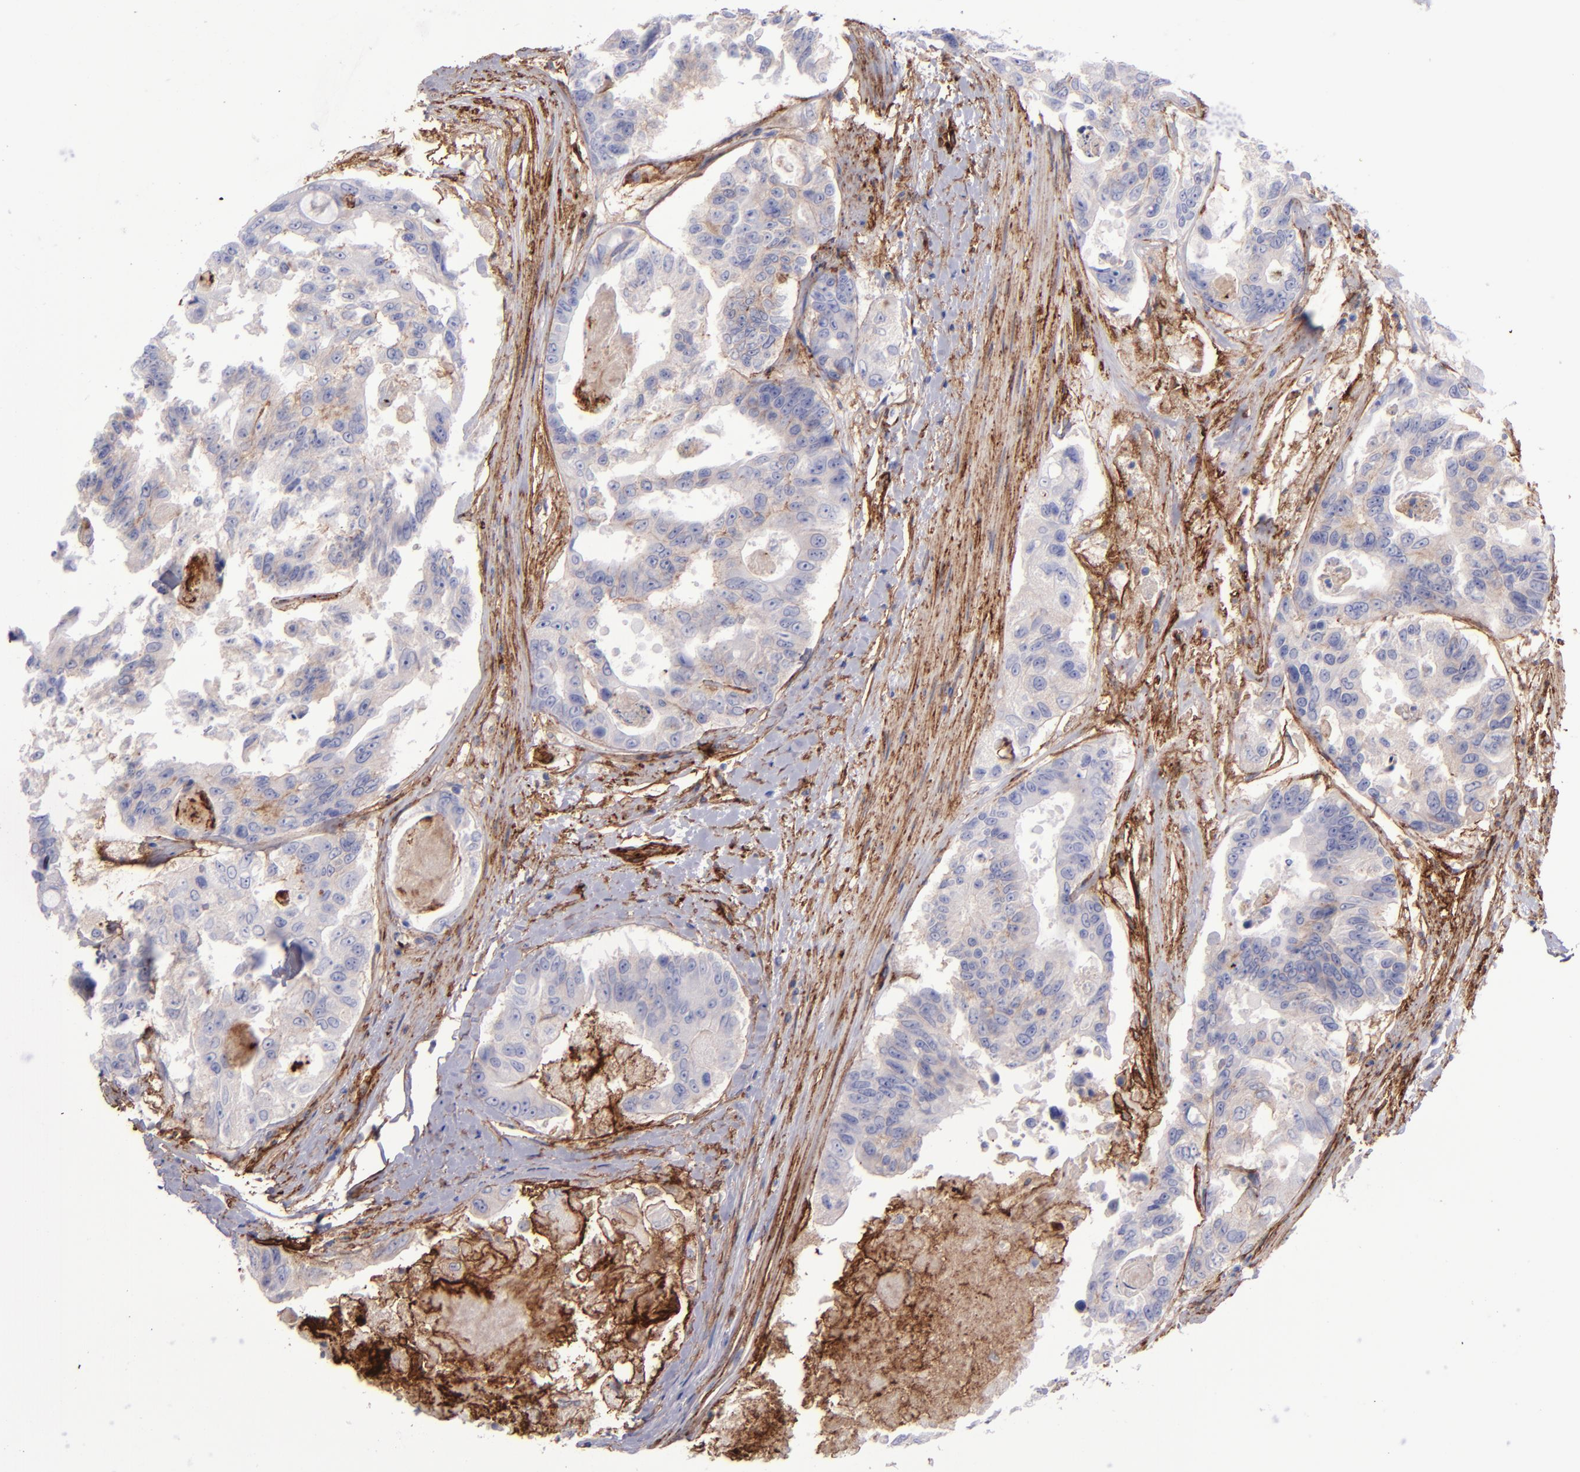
{"staining": {"intensity": "weak", "quantity": "25%-75%", "location": "cytoplasmic/membranous"}, "tissue": "colorectal cancer", "cell_type": "Tumor cells", "image_type": "cancer", "snomed": [{"axis": "morphology", "description": "Adenocarcinoma, NOS"}, {"axis": "topography", "description": "Colon"}], "caption": "Immunohistochemistry (IHC) (DAB (3,3'-diaminobenzidine)) staining of colorectal adenocarcinoma exhibits weak cytoplasmic/membranous protein staining in about 25%-75% of tumor cells. The staining was performed using DAB, with brown indicating positive protein expression. Nuclei are stained blue with hematoxylin.", "gene": "ITGAV", "patient": {"sex": "female", "age": 86}}